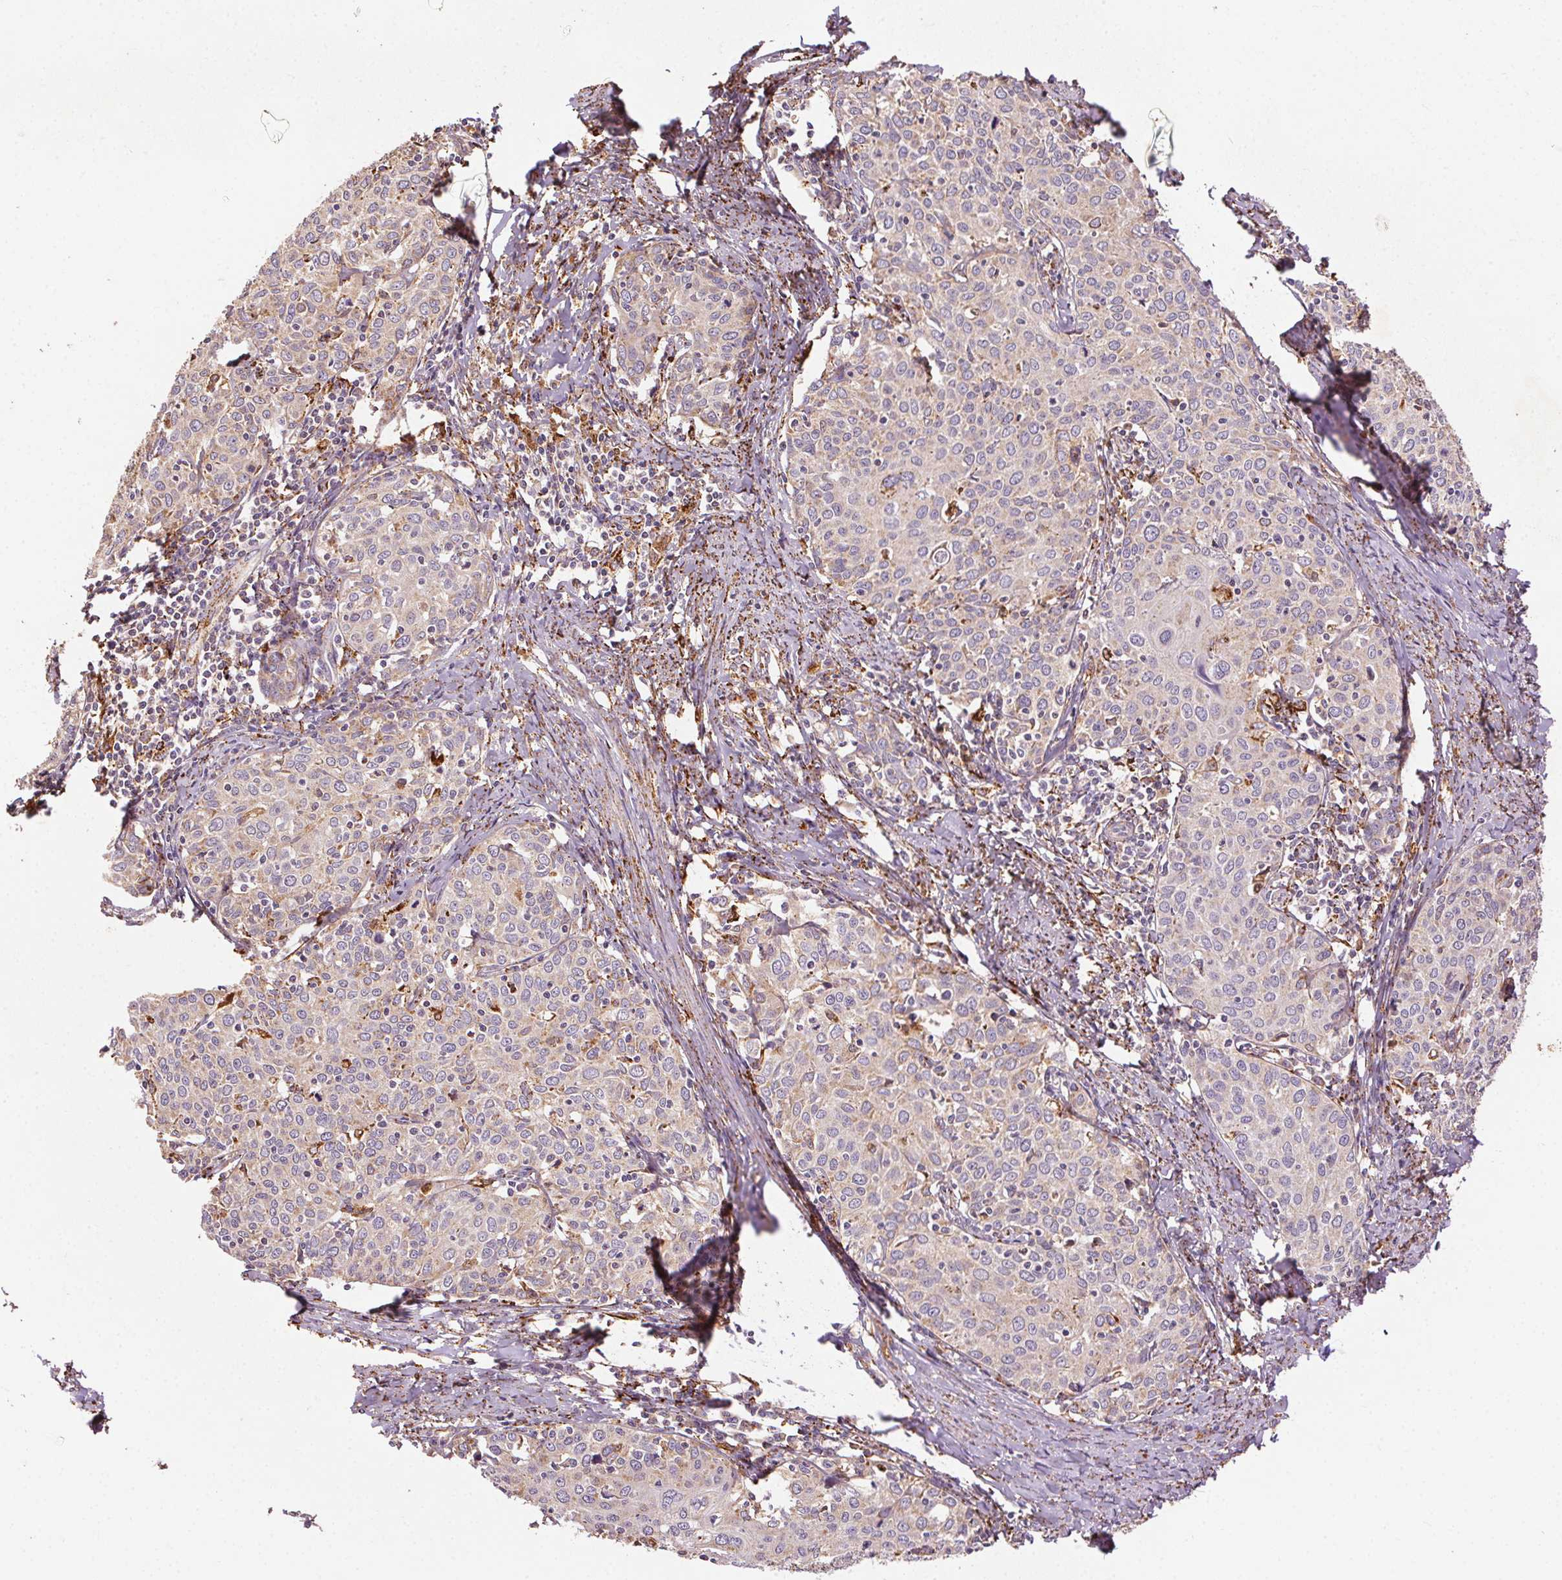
{"staining": {"intensity": "weak", "quantity": "<25%", "location": "cytoplasmic/membranous"}, "tissue": "cervical cancer", "cell_type": "Tumor cells", "image_type": "cancer", "snomed": [{"axis": "morphology", "description": "Squamous cell carcinoma, NOS"}, {"axis": "topography", "description": "Cervix"}], "caption": "Protein analysis of squamous cell carcinoma (cervical) displays no significant positivity in tumor cells.", "gene": "FNBP1L", "patient": {"sex": "female", "age": 62}}